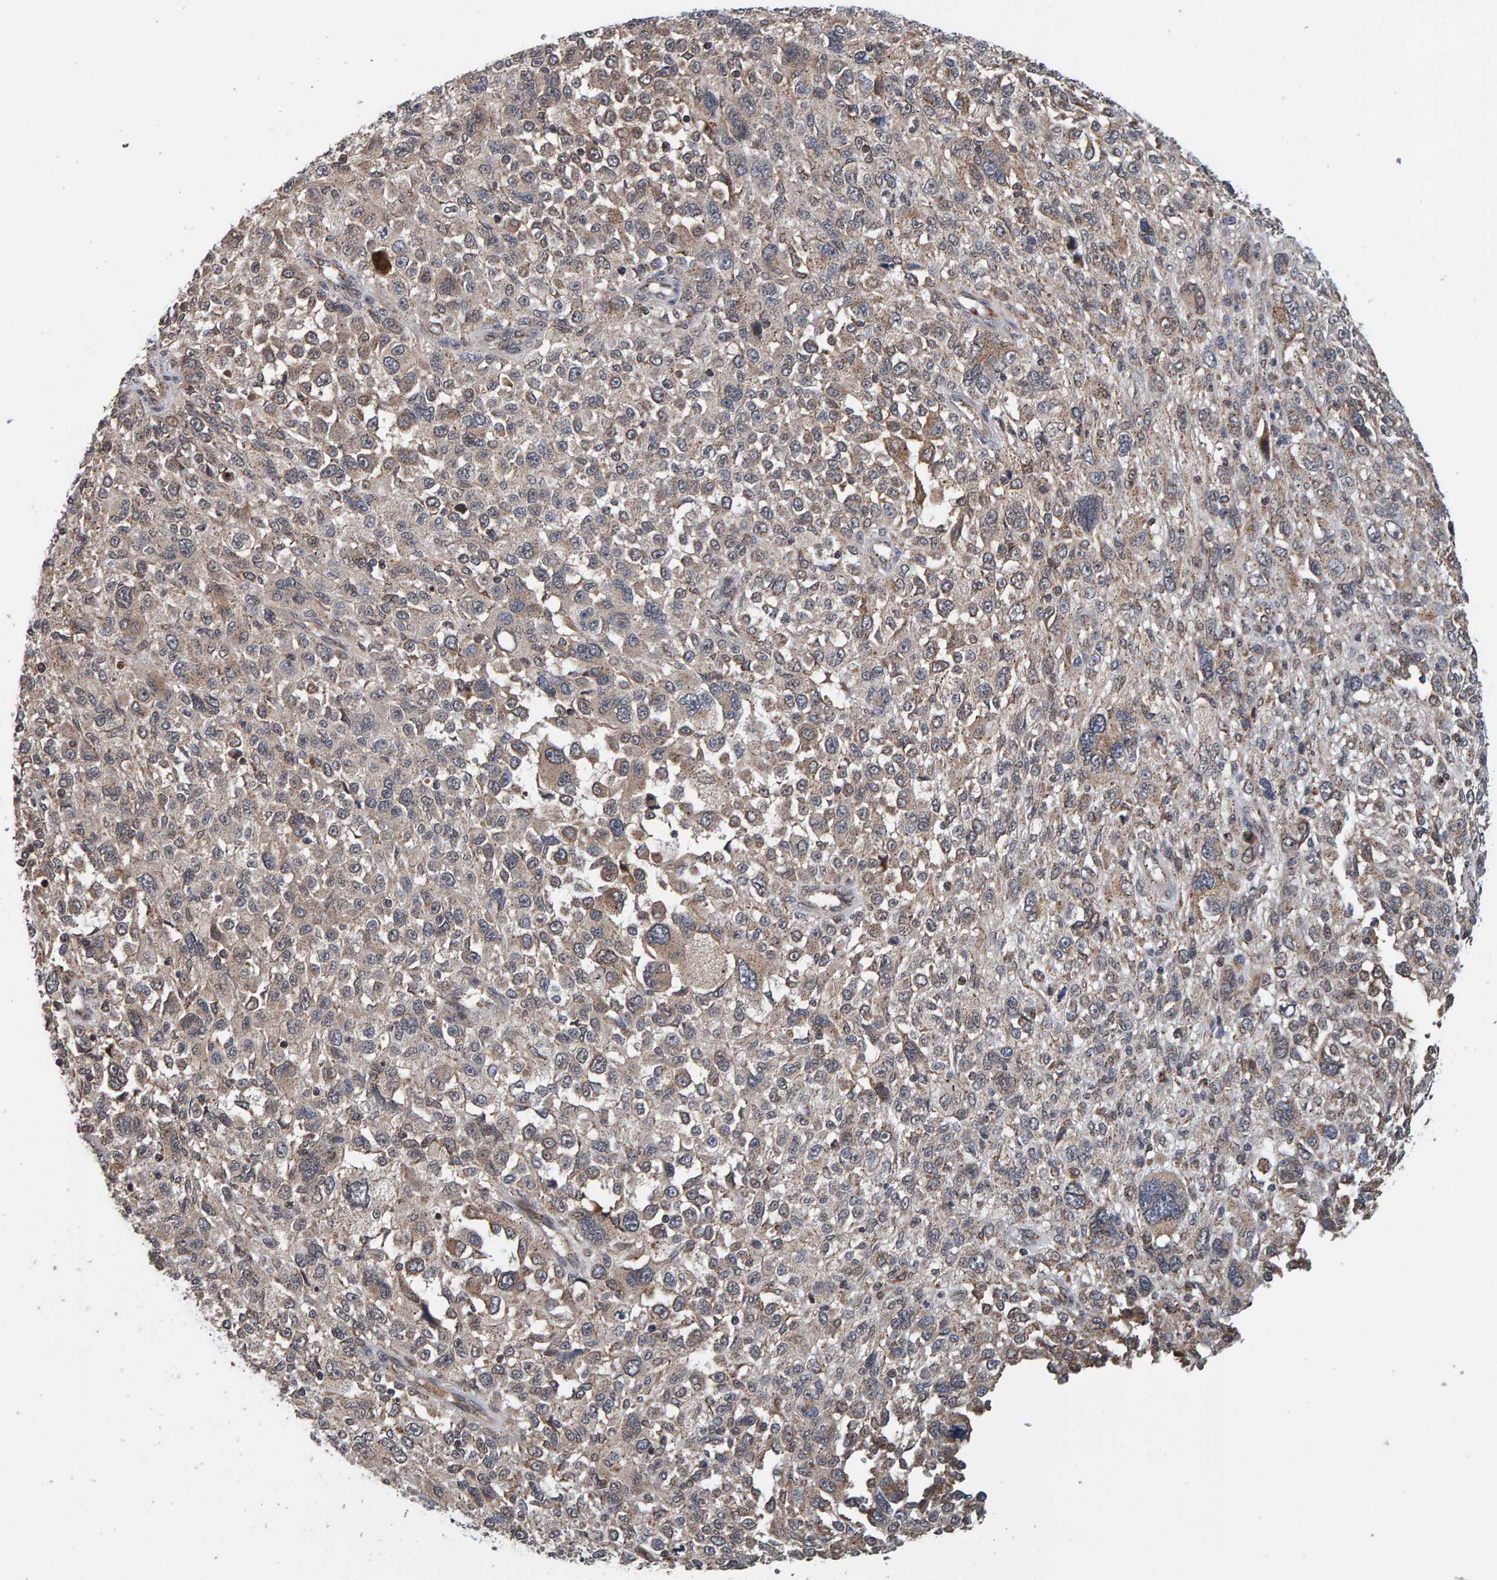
{"staining": {"intensity": "weak", "quantity": "<25%", "location": "cytoplasmic/membranous"}, "tissue": "melanoma", "cell_type": "Tumor cells", "image_type": "cancer", "snomed": [{"axis": "morphology", "description": "Malignant melanoma, NOS"}, {"axis": "topography", "description": "Skin"}], "caption": "Tumor cells are negative for protein expression in human melanoma. The staining is performed using DAB (3,3'-diaminobenzidine) brown chromogen with nuclei counter-stained in using hematoxylin.", "gene": "CCDC25", "patient": {"sex": "female", "age": 55}}